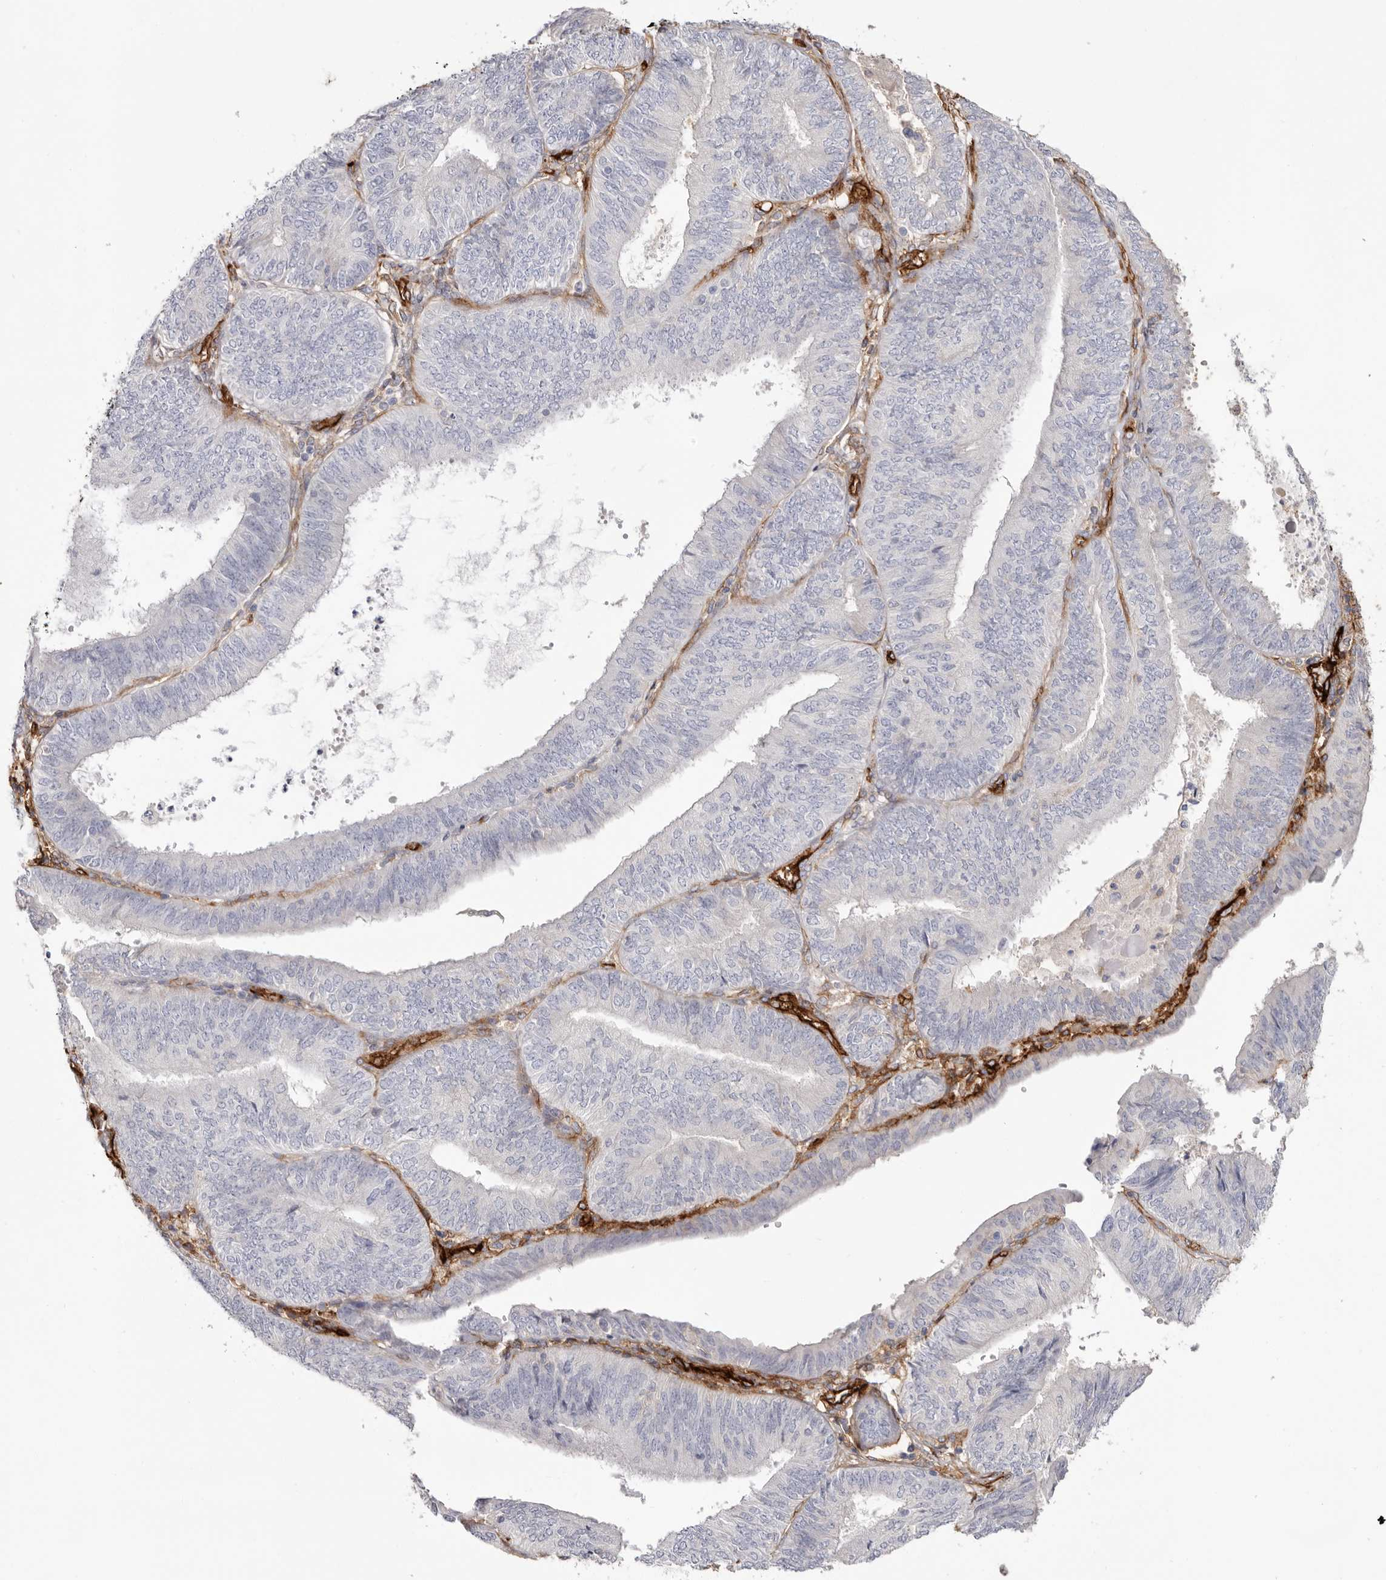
{"staining": {"intensity": "negative", "quantity": "none", "location": "none"}, "tissue": "endometrial cancer", "cell_type": "Tumor cells", "image_type": "cancer", "snomed": [{"axis": "morphology", "description": "Adenocarcinoma, NOS"}, {"axis": "topography", "description": "Endometrium"}], "caption": "Histopathology image shows no significant protein expression in tumor cells of endometrial adenocarcinoma. (IHC, brightfield microscopy, high magnification).", "gene": "LRRC66", "patient": {"sex": "female", "age": 58}}